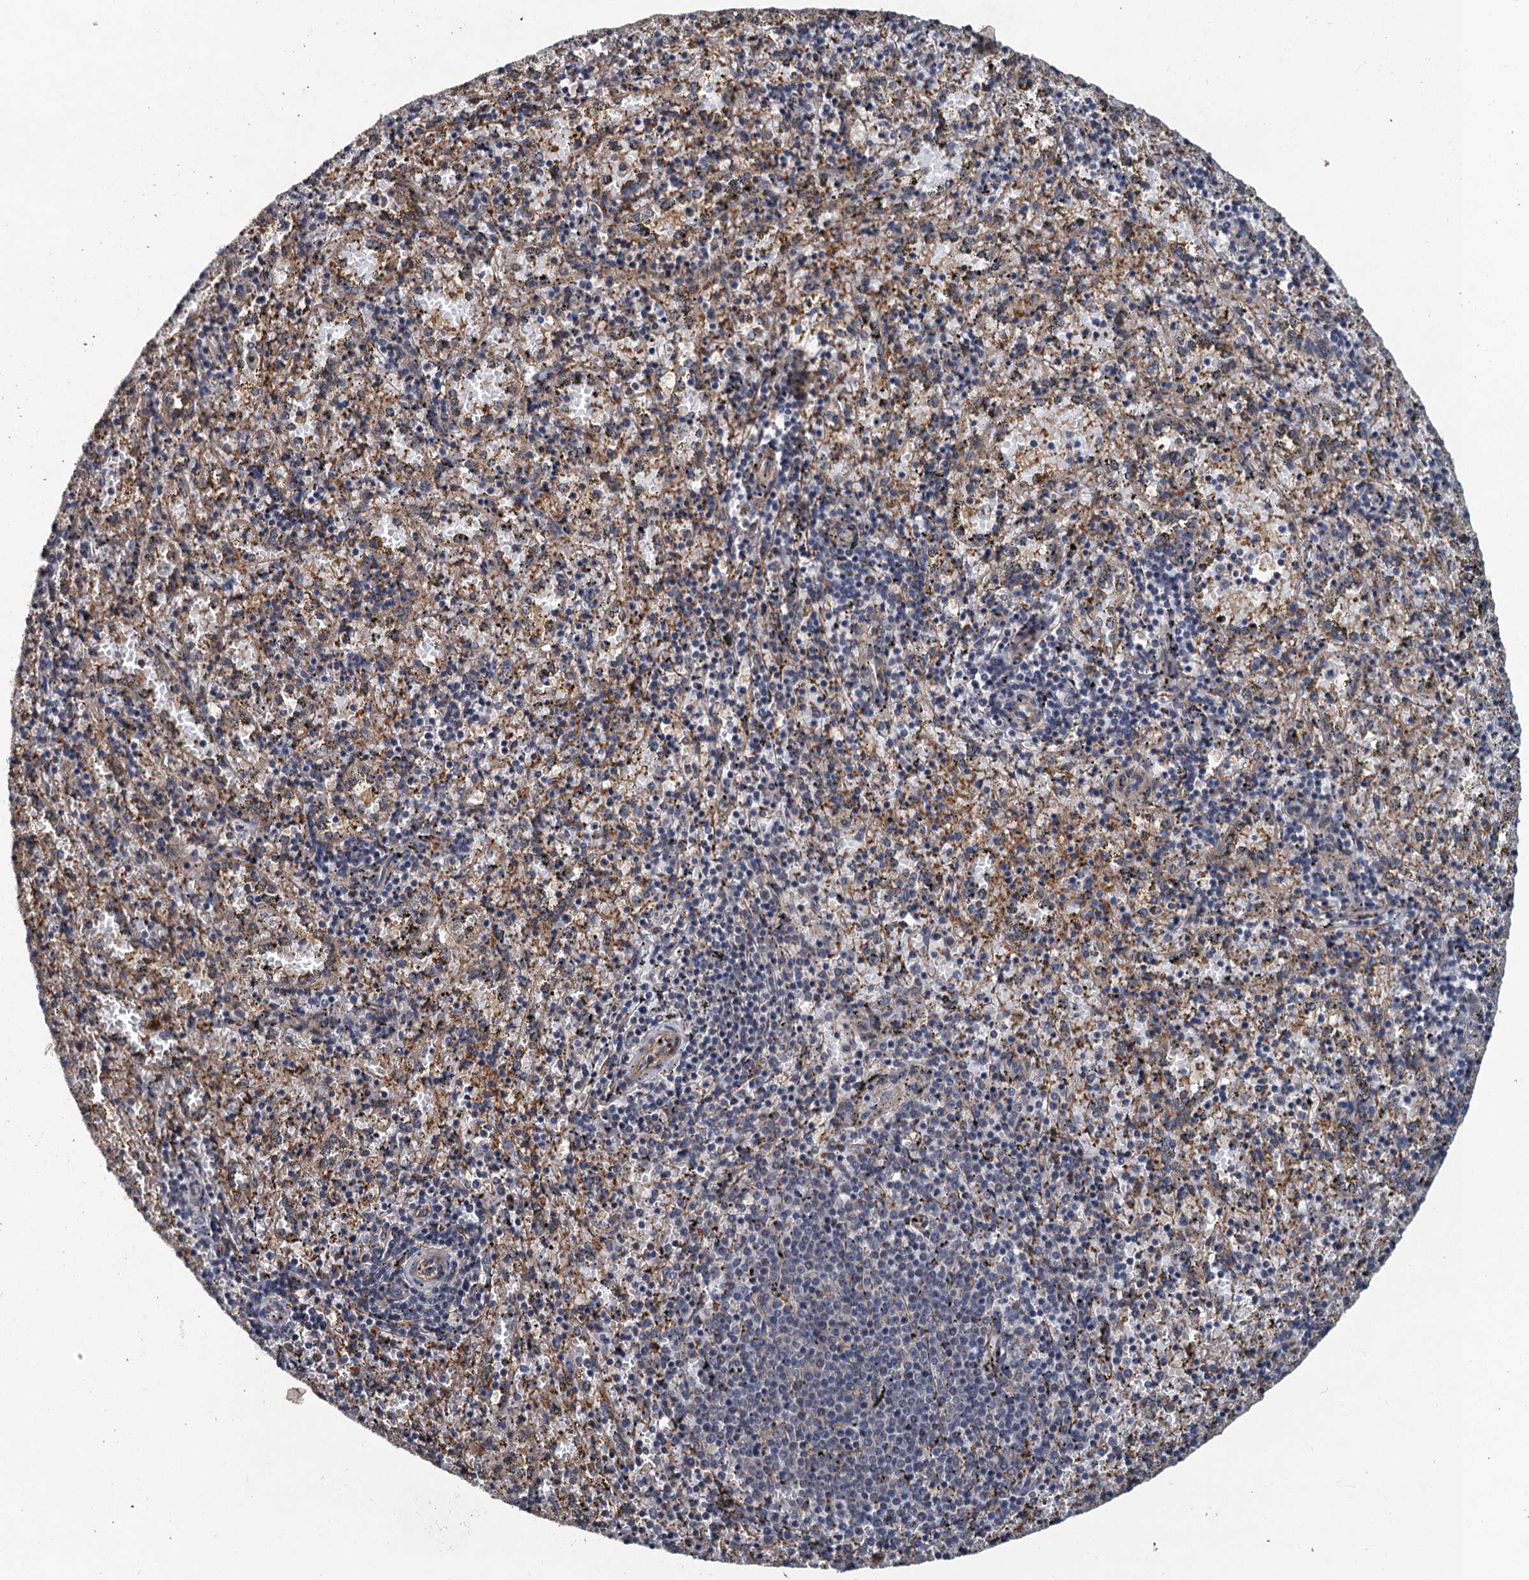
{"staining": {"intensity": "moderate", "quantity": "<25%", "location": "cytoplasmic/membranous"}, "tissue": "spleen", "cell_type": "Cells in red pulp", "image_type": "normal", "snomed": [{"axis": "morphology", "description": "Normal tissue, NOS"}, {"axis": "topography", "description": "Spleen"}], "caption": "Immunohistochemical staining of normal human spleen displays <25% levels of moderate cytoplasmic/membranous protein staining in approximately <25% of cells in red pulp. The staining was performed using DAB (3,3'-diaminobenzidine) to visualize the protein expression in brown, while the nuclei were stained in blue with hematoxylin (Magnification: 20x).", "gene": "MEAK7", "patient": {"sex": "male", "age": 11}}